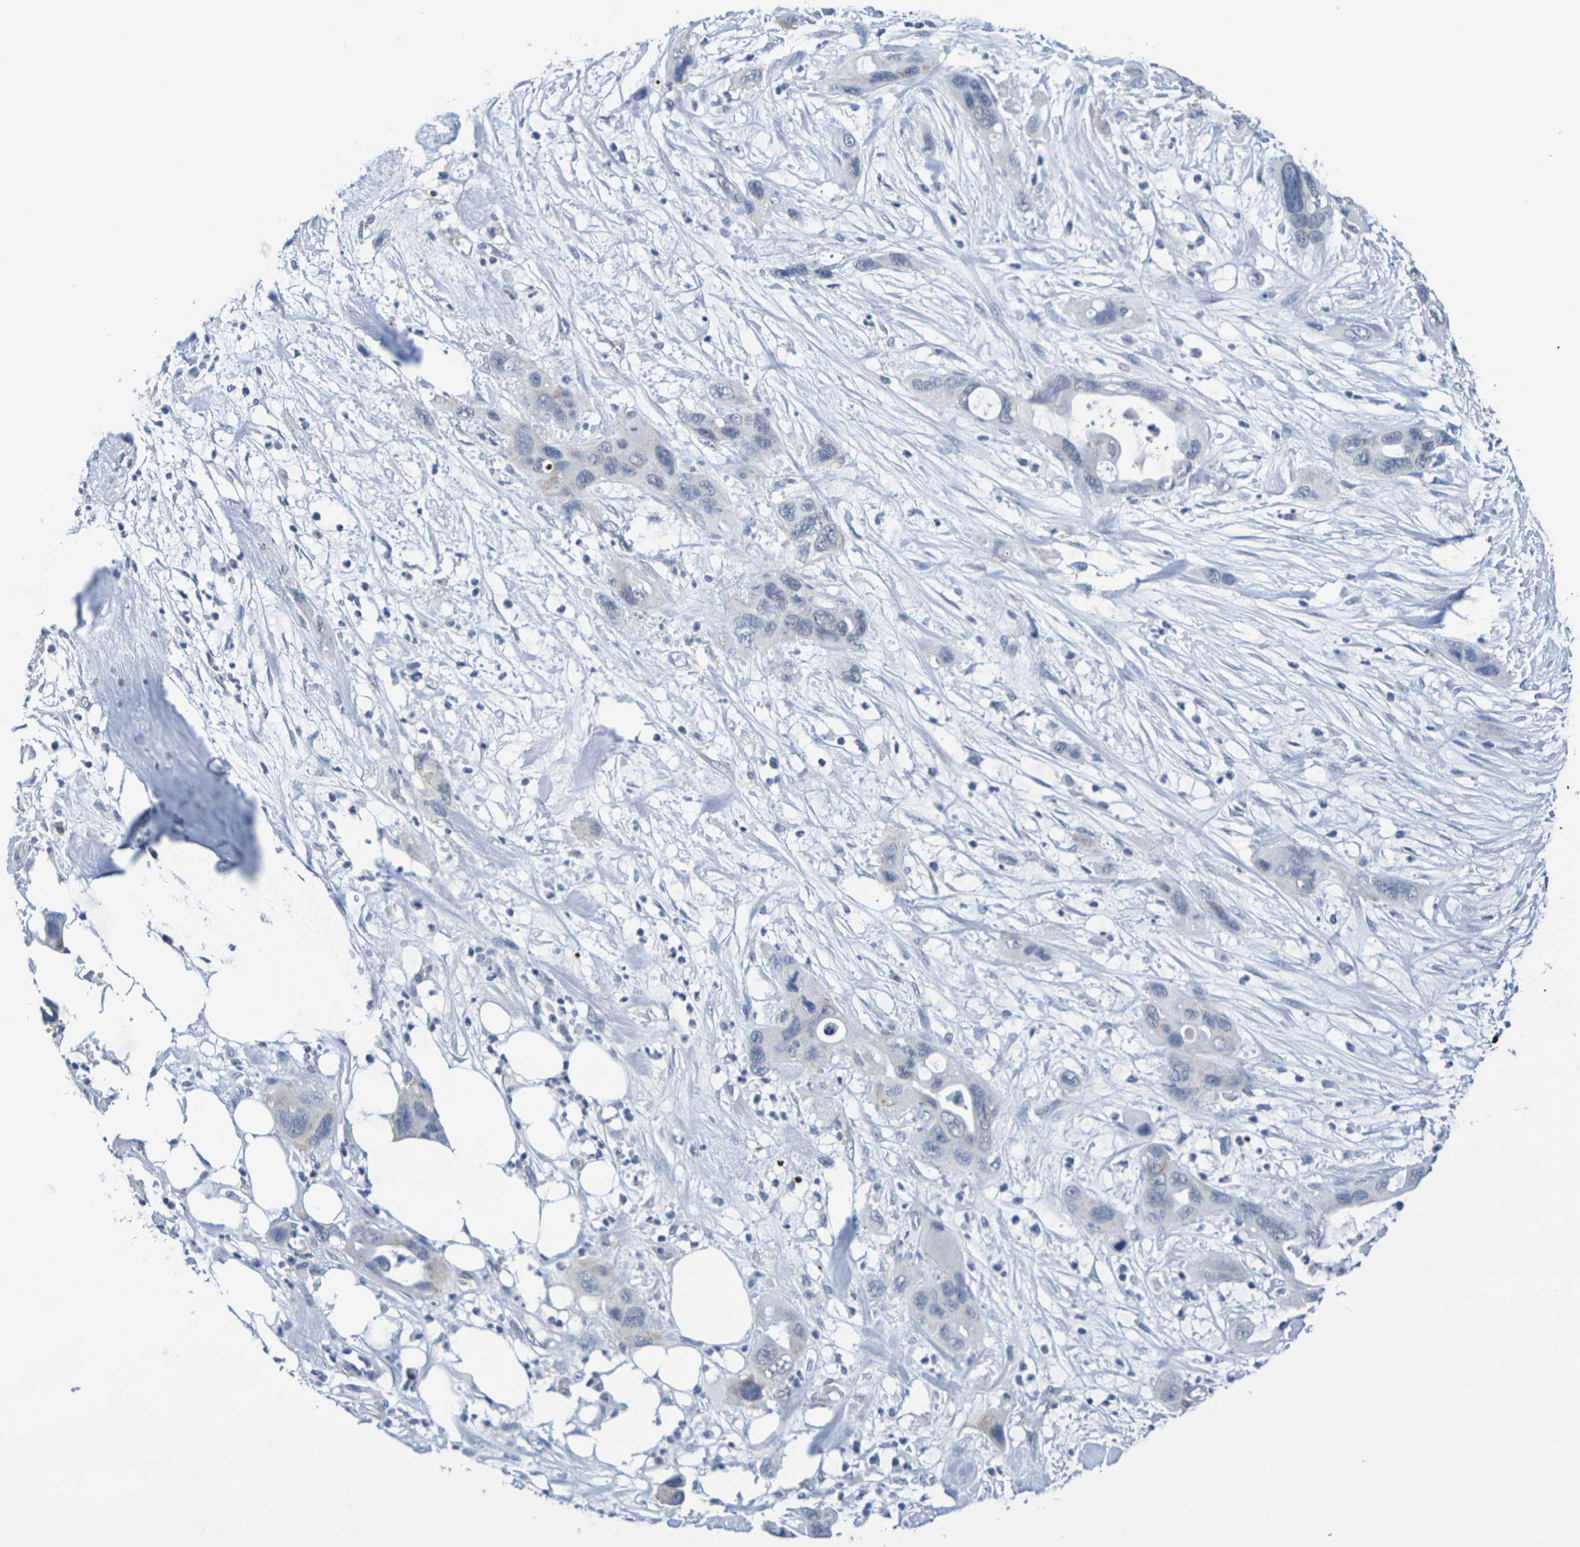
{"staining": {"intensity": "weak", "quantity": "25%-75%", "location": "cytoplasmic/membranous"}, "tissue": "pancreatic cancer", "cell_type": "Tumor cells", "image_type": "cancer", "snomed": [{"axis": "morphology", "description": "Adenocarcinoma, NOS"}, {"axis": "topography", "description": "Pancreas"}], "caption": "Pancreatic cancer was stained to show a protein in brown. There is low levels of weak cytoplasmic/membranous positivity in approximately 25%-75% of tumor cells.", "gene": "CHRNB1", "patient": {"sex": "female", "age": 71}}